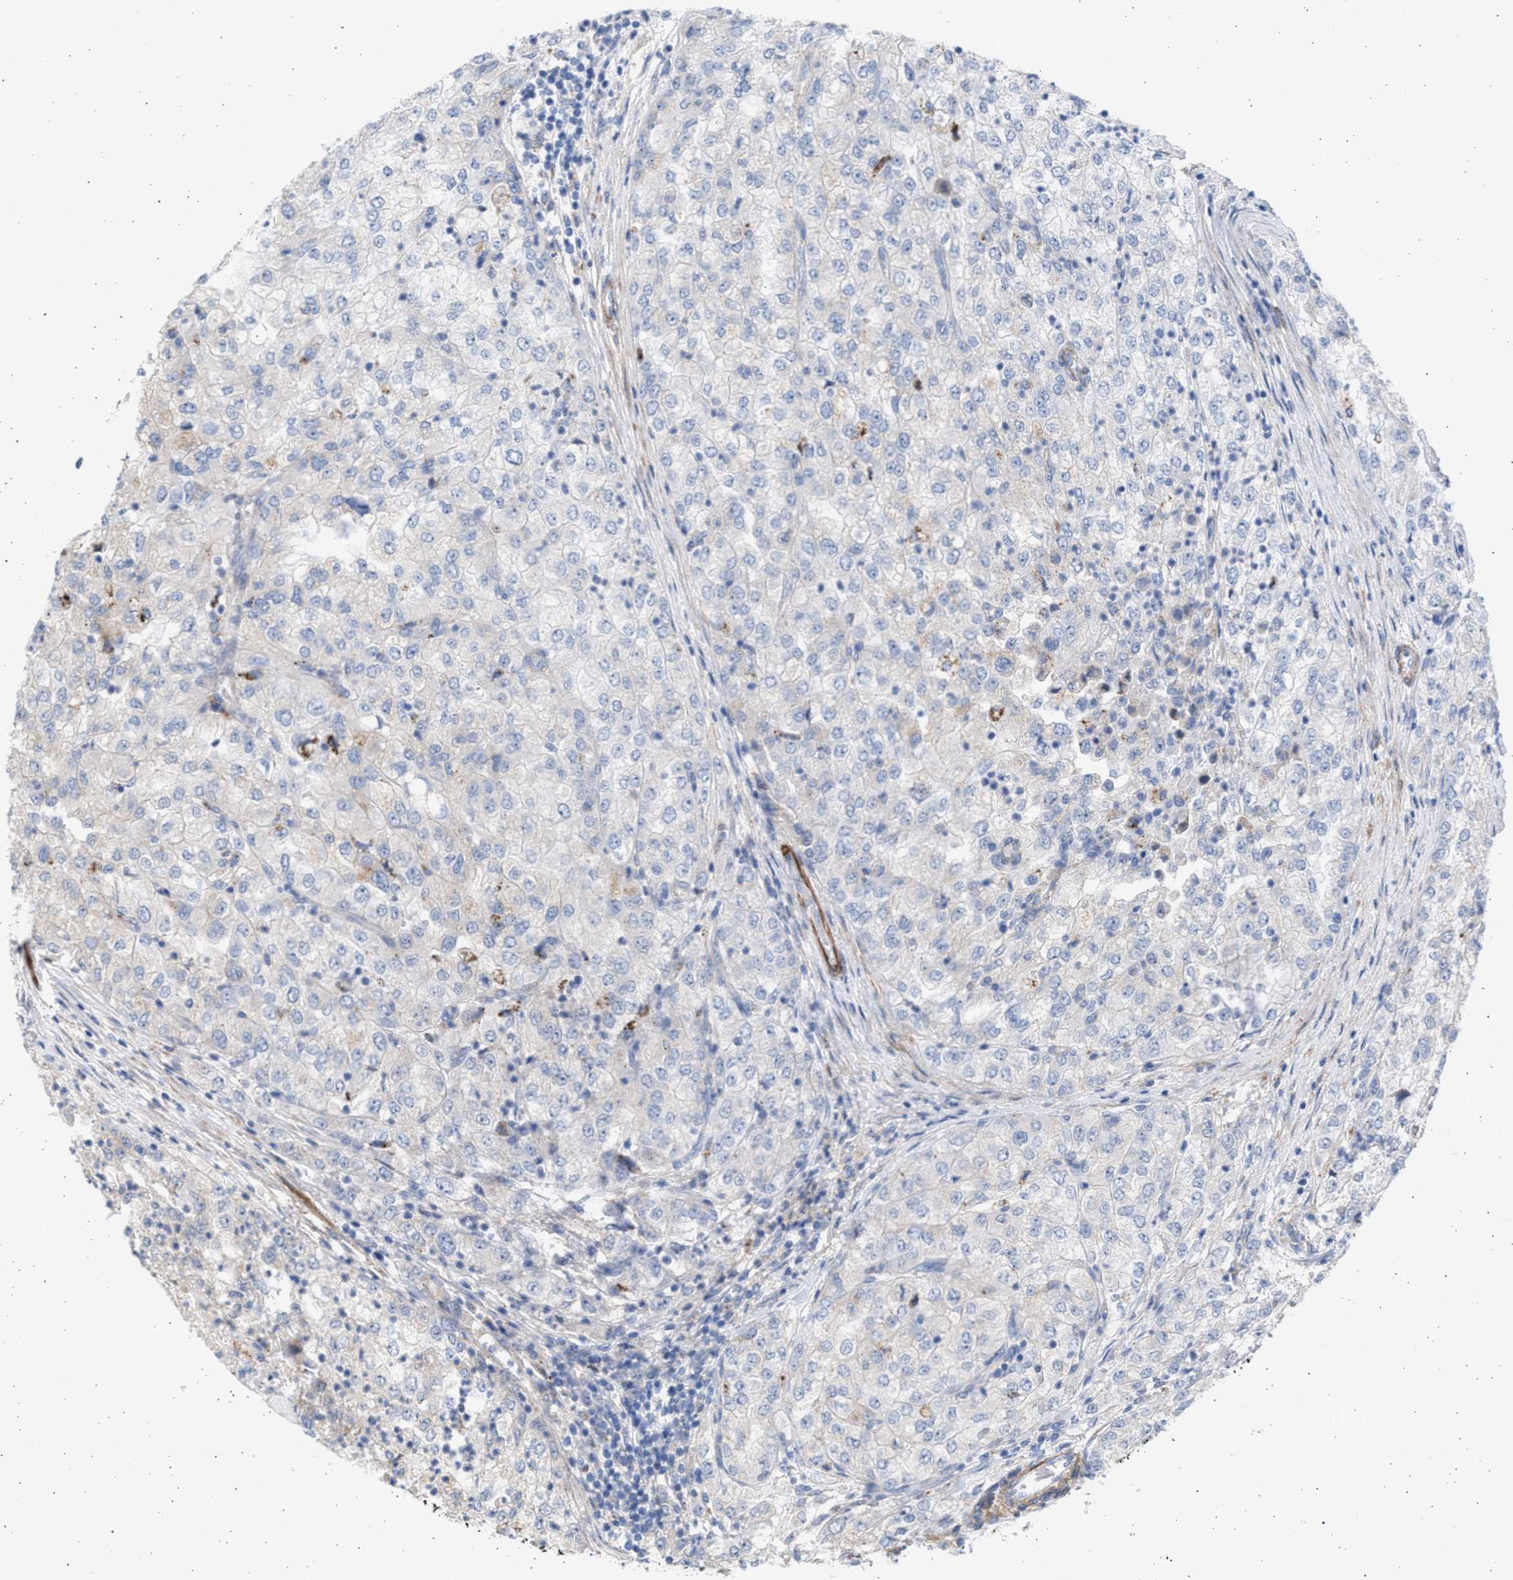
{"staining": {"intensity": "negative", "quantity": "none", "location": "none"}, "tissue": "renal cancer", "cell_type": "Tumor cells", "image_type": "cancer", "snomed": [{"axis": "morphology", "description": "Adenocarcinoma, NOS"}, {"axis": "topography", "description": "Kidney"}], "caption": "There is no significant expression in tumor cells of adenocarcinoma (renal). The staining is performed using DAB brown chromogen with nuclei counter-stained in using hematoxylin.", "gene": "NBR1", "patient": {"sex": "female", "age": 54}}